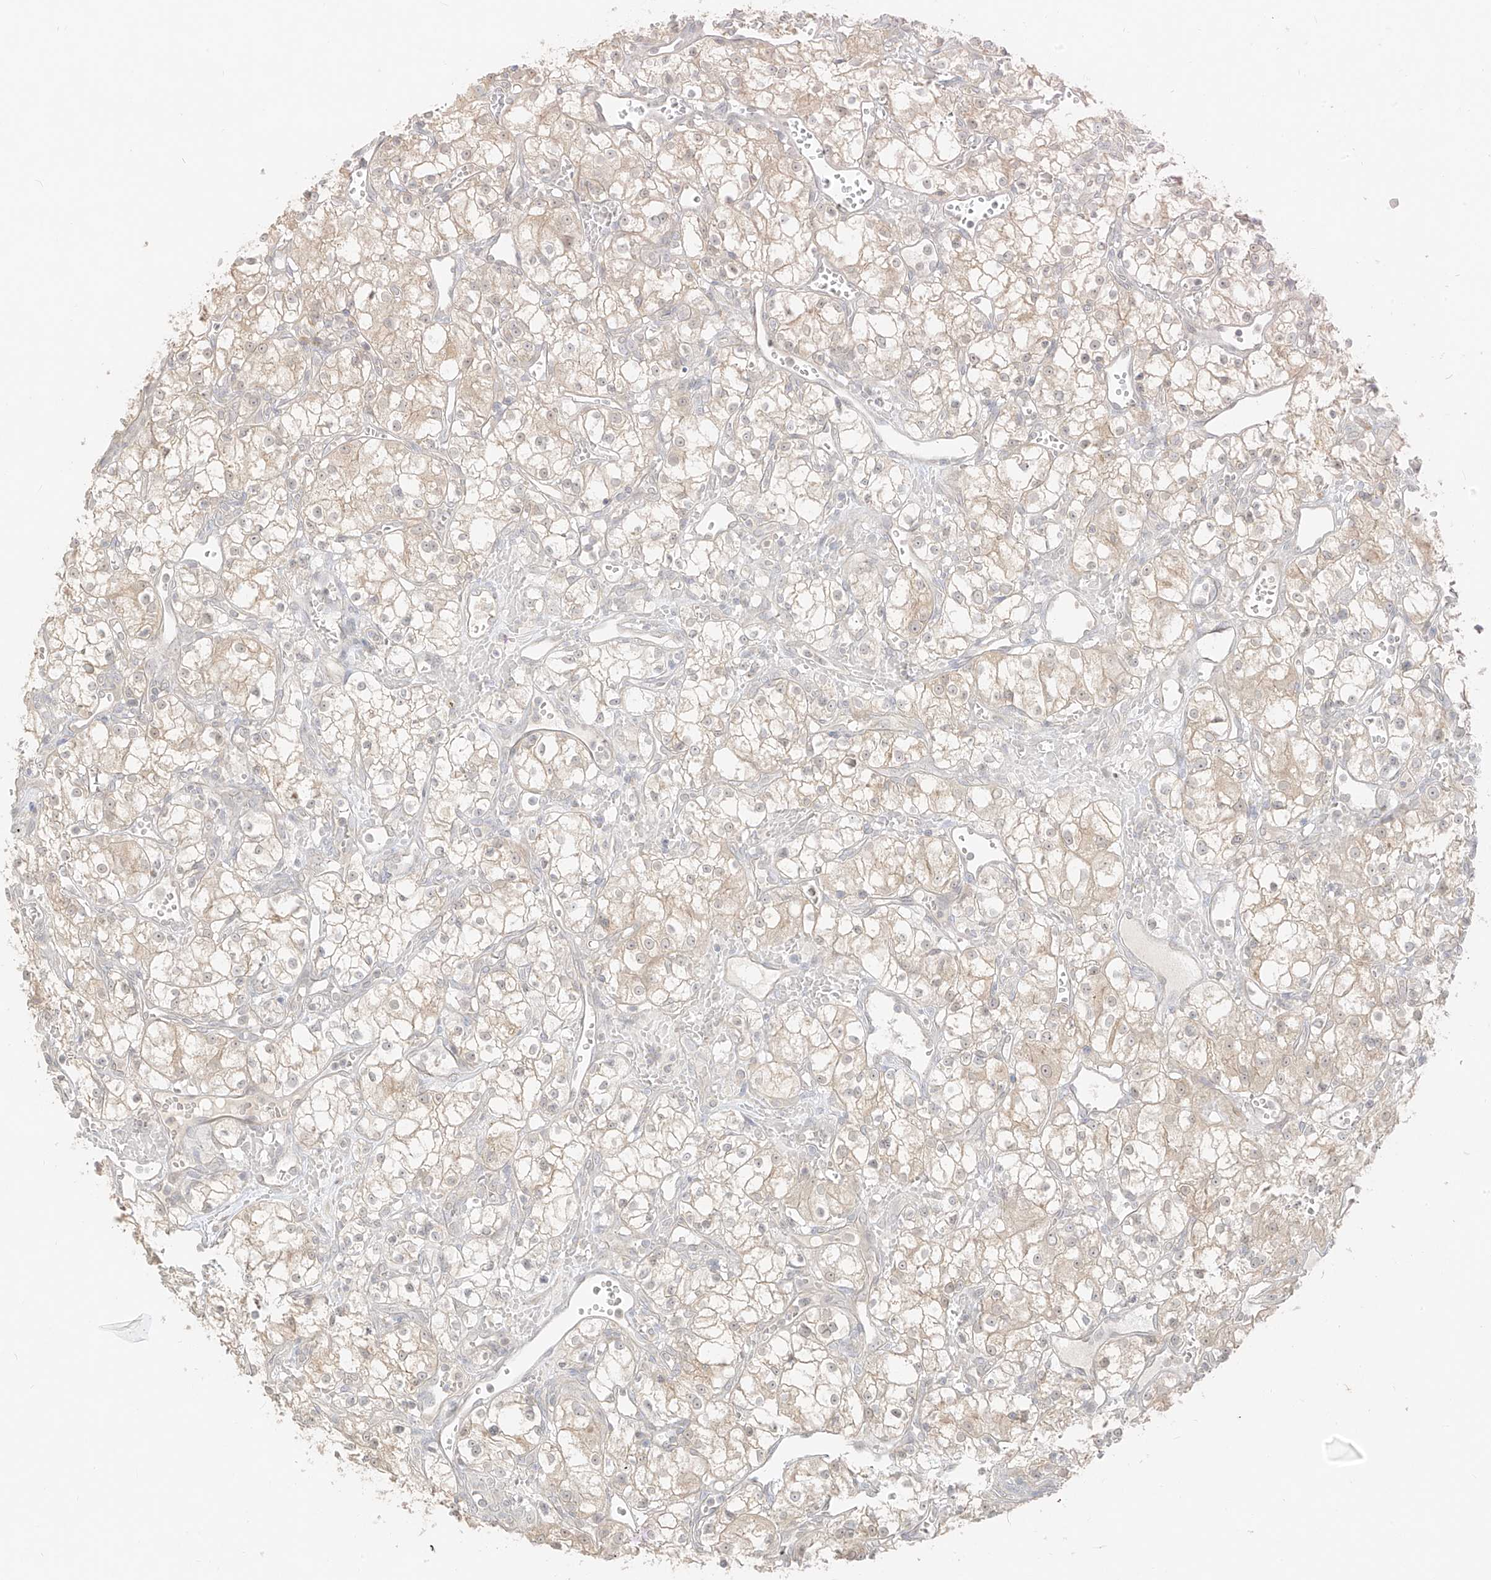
{"staining": {"intensity": "weak", "quantity": "<25%", "location": "cytoplasmic/membranous"}, "tissue": "renal cancer", "cell_type": "Tumor cells", "image_type": "cancer", "snomed": [{"axis": "morphology", "description": "Adenocarcinoma, NOS"}, {"axis": "topography", "description": "Kidney"}], "caption": "This image is of renal cancer stained with IHC to label a protein in brown with the nuclei are counter-stained blue. There is no positivity in tumor cells.", "gene": "LIPT1", "patient": {"sex": "male", "age": 59}}